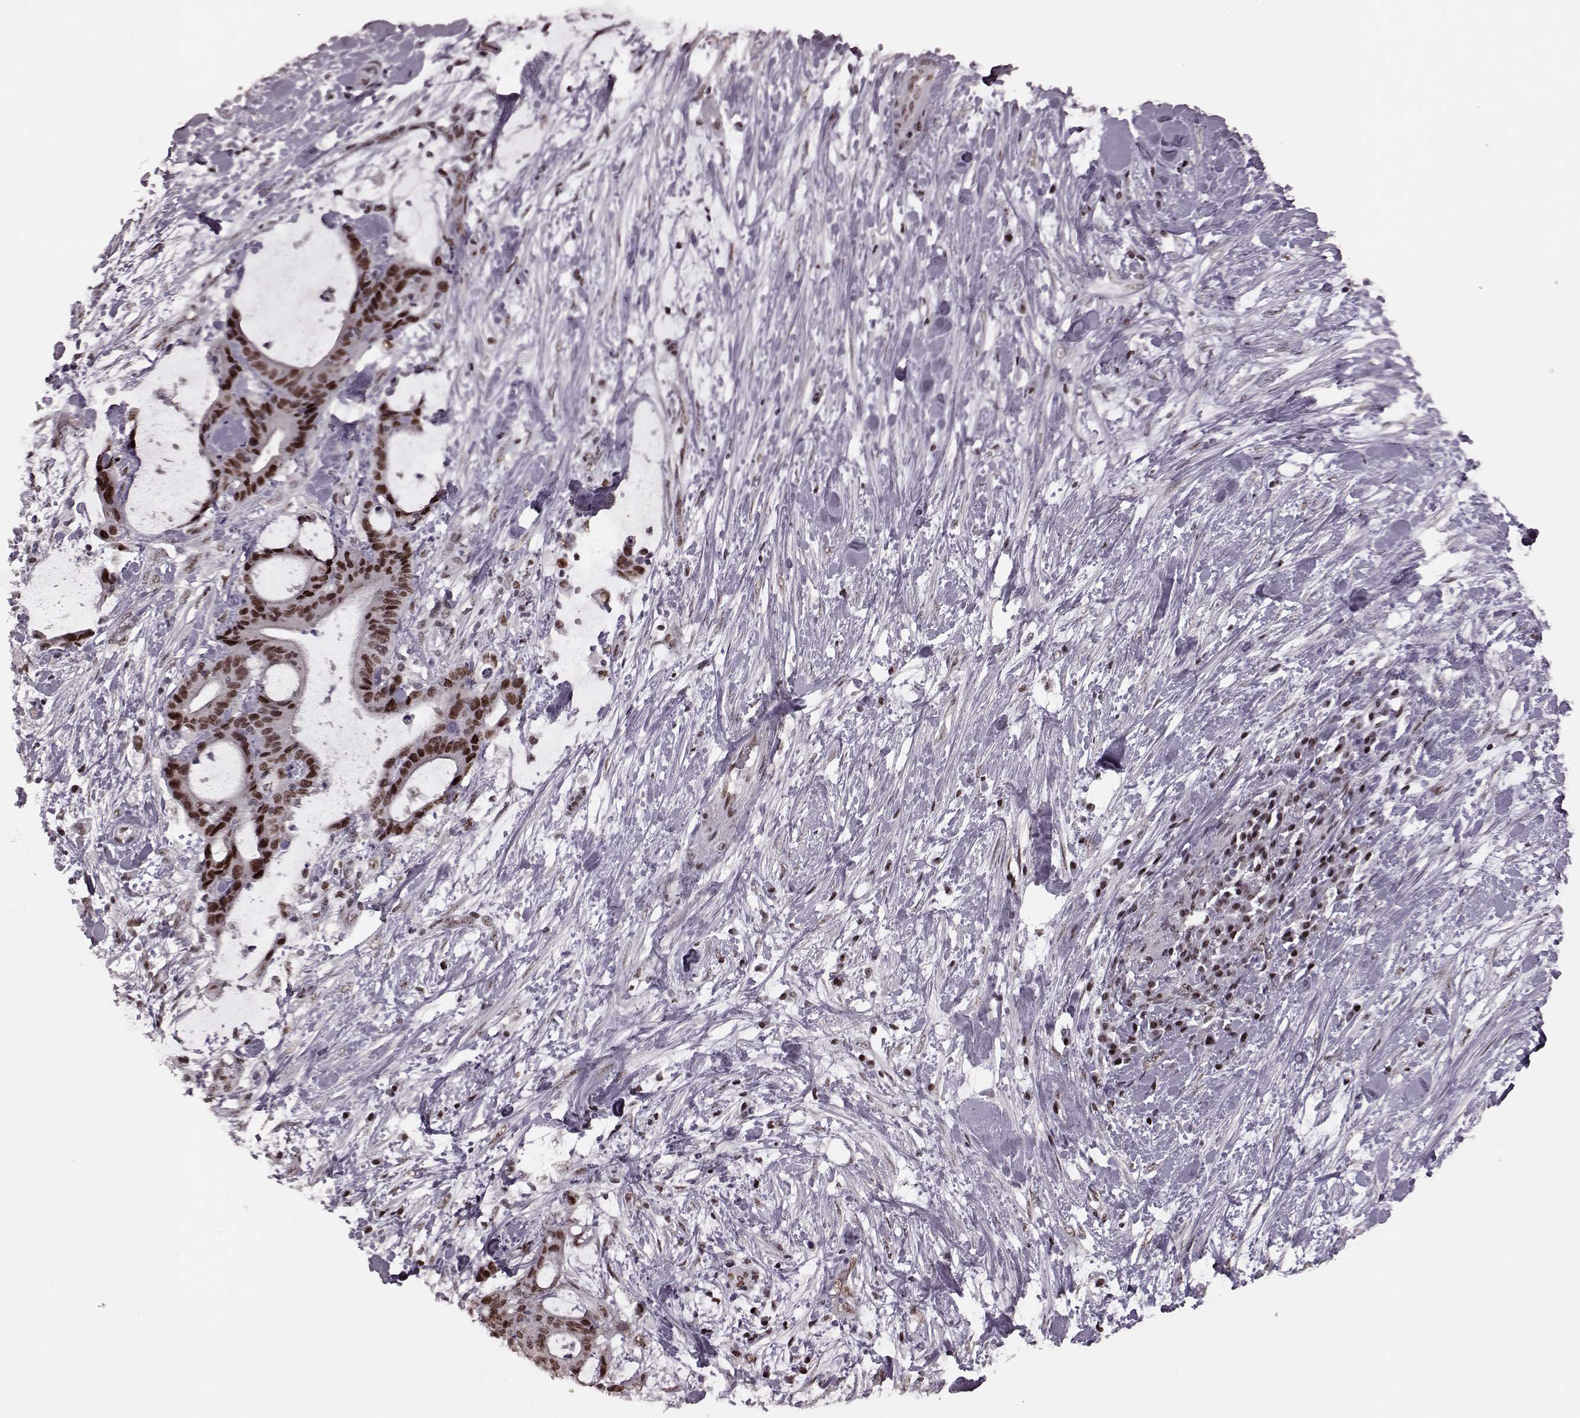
{"staining": {"intensity": "strong", "quantity": ">75%", "location": "nuclear"}, "tissue": "liver cancer", "cell_type": "Tumor cells", "image_type": "cancer", "snomed": [{"axis": "morphology", "description": "Cholangiocarcinoma"}, {"axis": "topography", "description": "Liver"}], "caption": "Liver cancer (cholangiocarcinoma) stained with a brown dye exhibits strong nuclear positive staining in approximately >75% of tumor cells.", "gene": "NR2C1", "patient": {"sex": "female", "age": 73}}